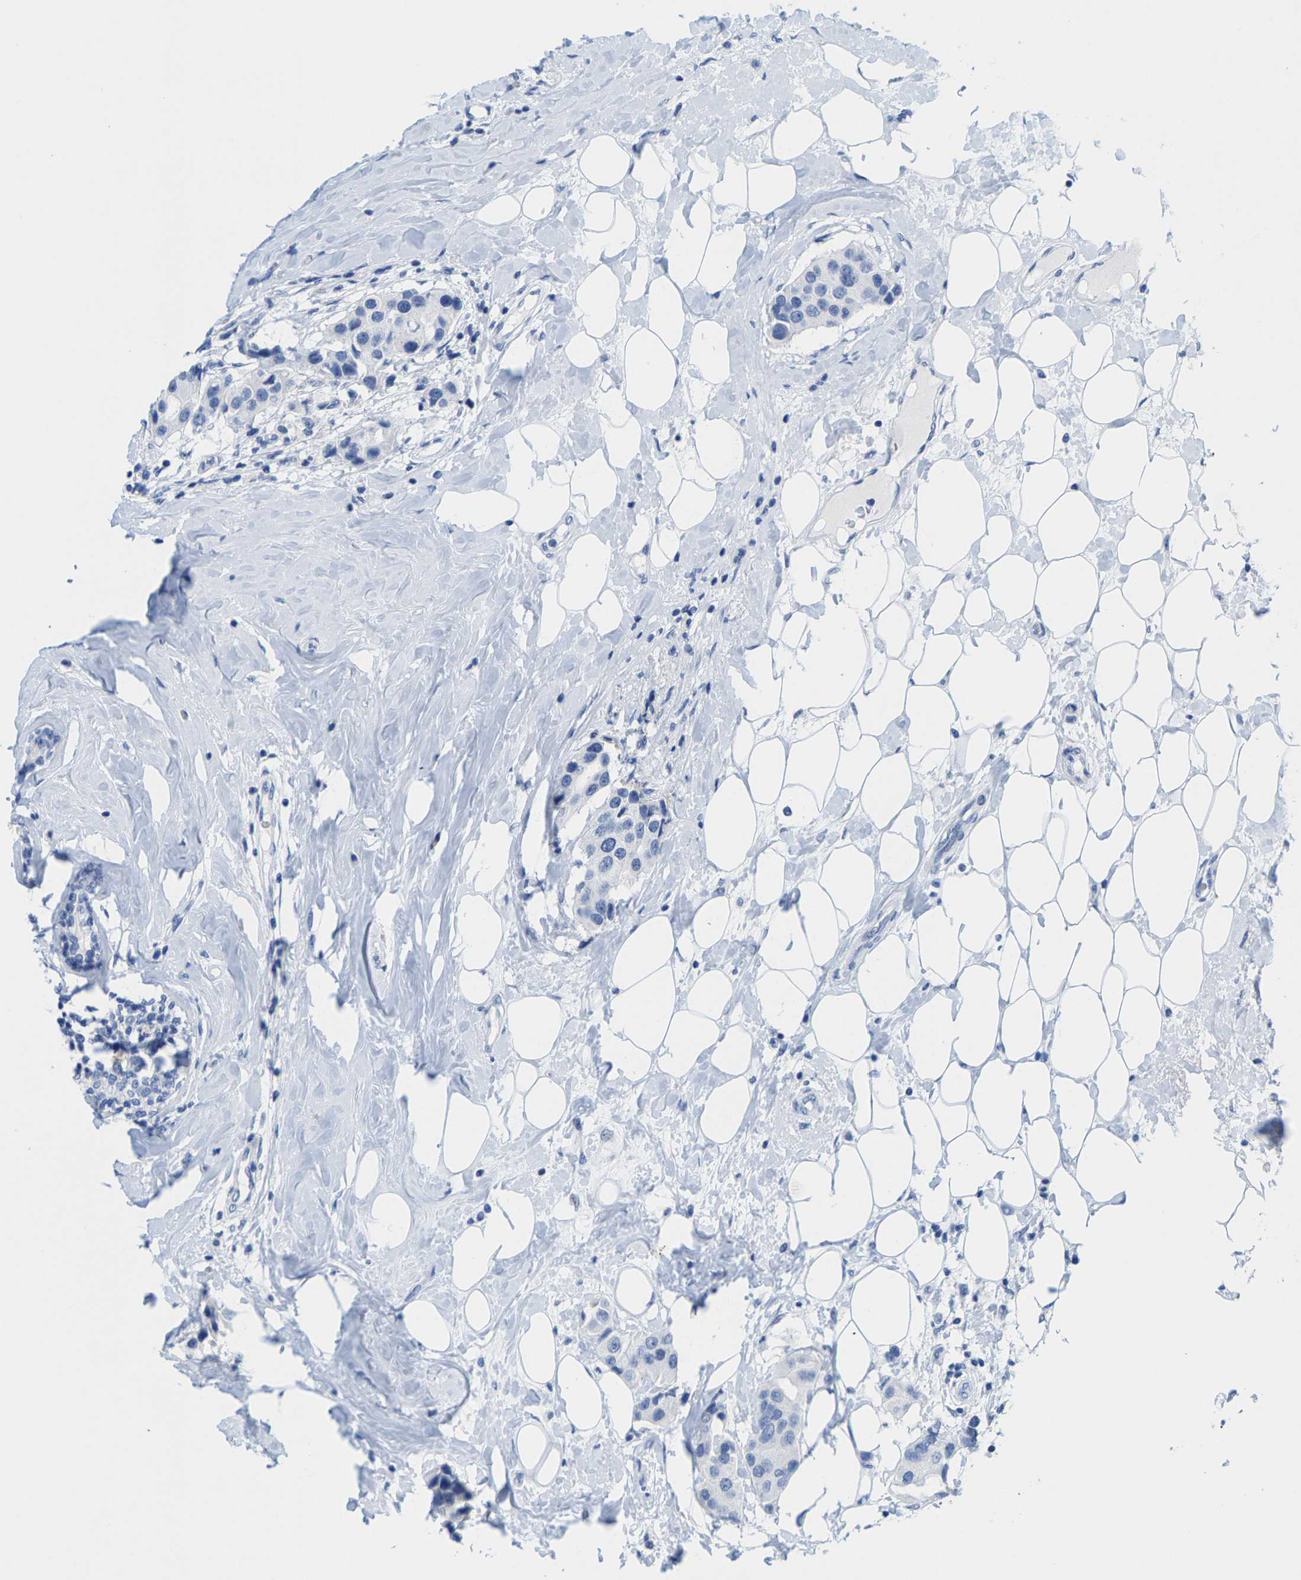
{"staining": {"intensity": "negative", "quantity": "none", "location": "none"}, "tissue": "breast cancer", "cell_type": "Tumor cells", "image_type": "cancer", "snomed": [{"axis": "morphology", "description": "Normal tissue, NOS"}, {"axis": "morphology", "description": "Duct carcinoma"}, {"axis": "topography", "description": "Breast"}], "caption": "This micrograph is of breast invasive ductal carcinoma stained with immunohistochemistry (IHC) to label a protein in brown with the nuclei are counter-stained blue. There is no positivity in tumor cells. (DAB immunohistochemistry visualized using brightfield microscopy, high magnification).", "gene": "KLHL1", "patient": {"sex": "female", "age": 39}}